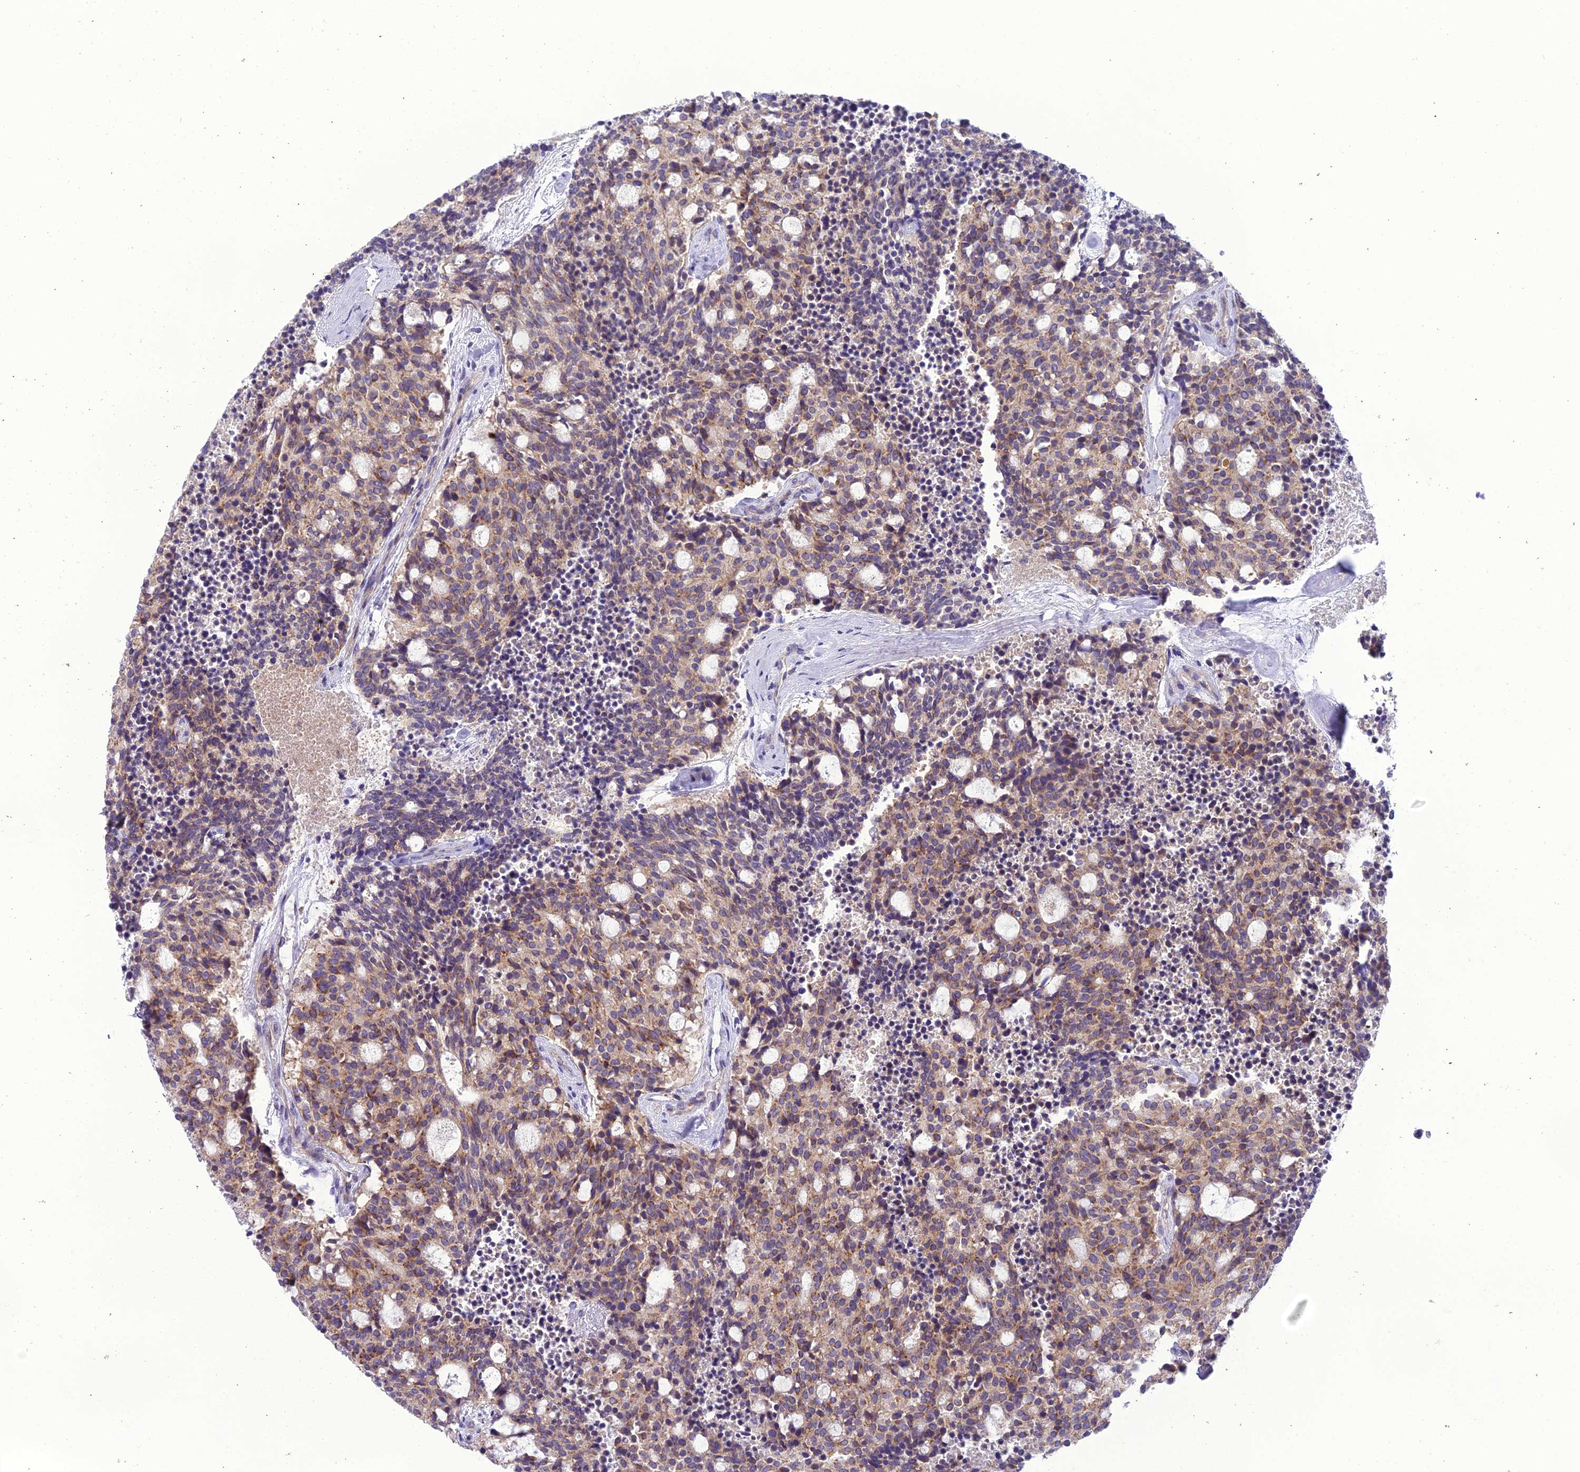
{"staining": {"intensity": "moderate", "quantity": "25%-75%", "location": "cytoplasmic/membranous"}, "tissue": "carcinoid", "cell_type": "Tumor cells", "image_type": "cancer", "snomed": [{"axis": "morphology", "description": "Carcinoid, malignant, NOS"}, {"axis": "topography", "description": "Pancreas"}], "caption": "Malignant carcinoid stained with a protein marker shows moderate staining in tumor cells.", "gene": "GOLPH3", "patient": {"sex": "female", "age": 54}}